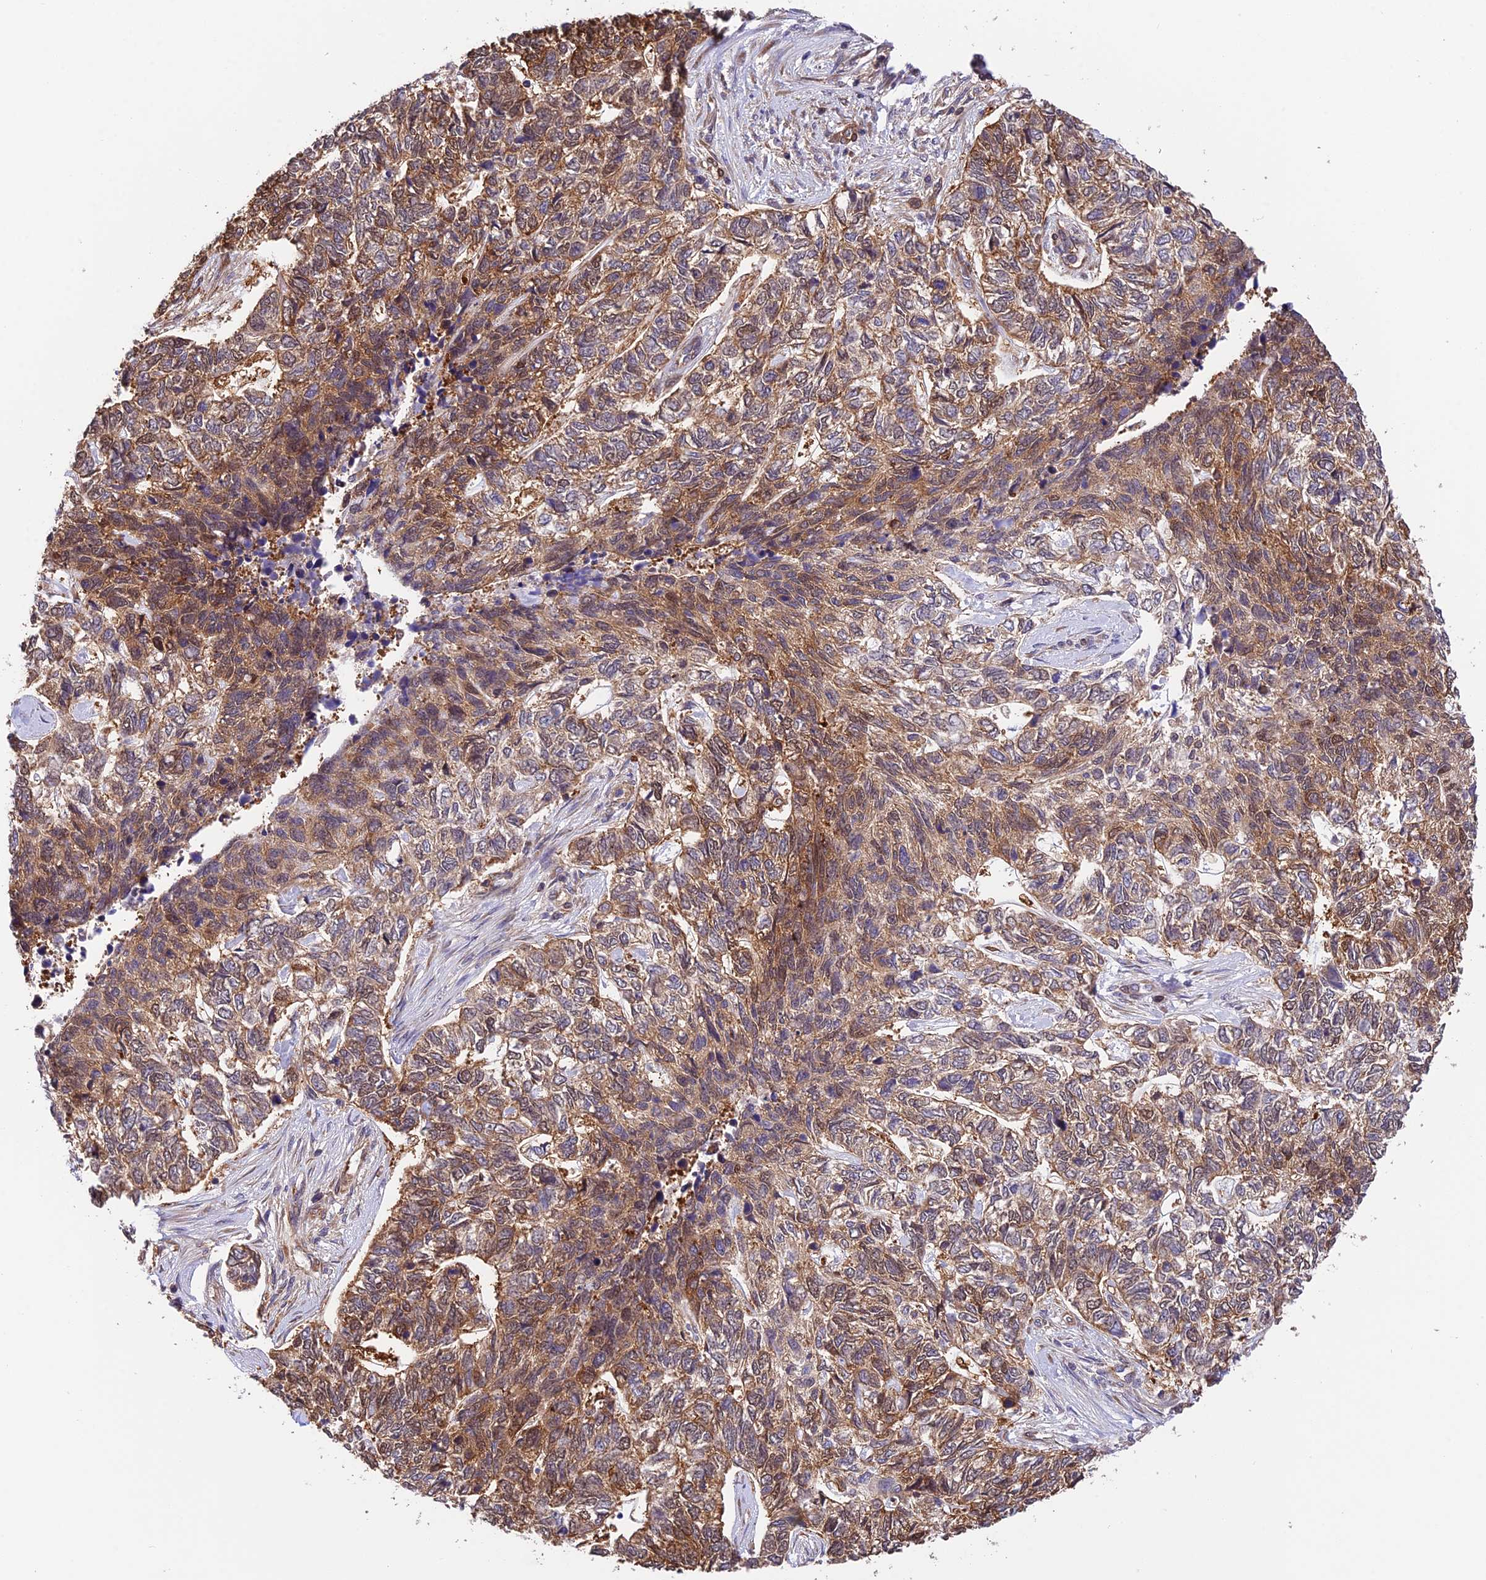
{"staining": {"intensity": "strong", "quantity": ">75%", "location": "cytoplasmic/membranous"}, "tissue": "skin cancer", "cell_type": "Tumor cells", "image_type": "cancer", "snomed": [{"axis": "morphology", "description": "Basal cell carcinoma"}, {"axis": "topography", "description": "Skin"}], "caption": "Immunohistochemical staining of skin cancer (basal cell carcinoma) shows strong cytoplasmic/membranous protein expression in about >75% of tumor cells. (Stains: DAB (3,3'-diaminobenzidine) in brown, nuclei in blue, Microscopy: brightfield microscopy at high magnification).", "gene": "EVI5L", "patient": {"sex": "female", "age": 65}}